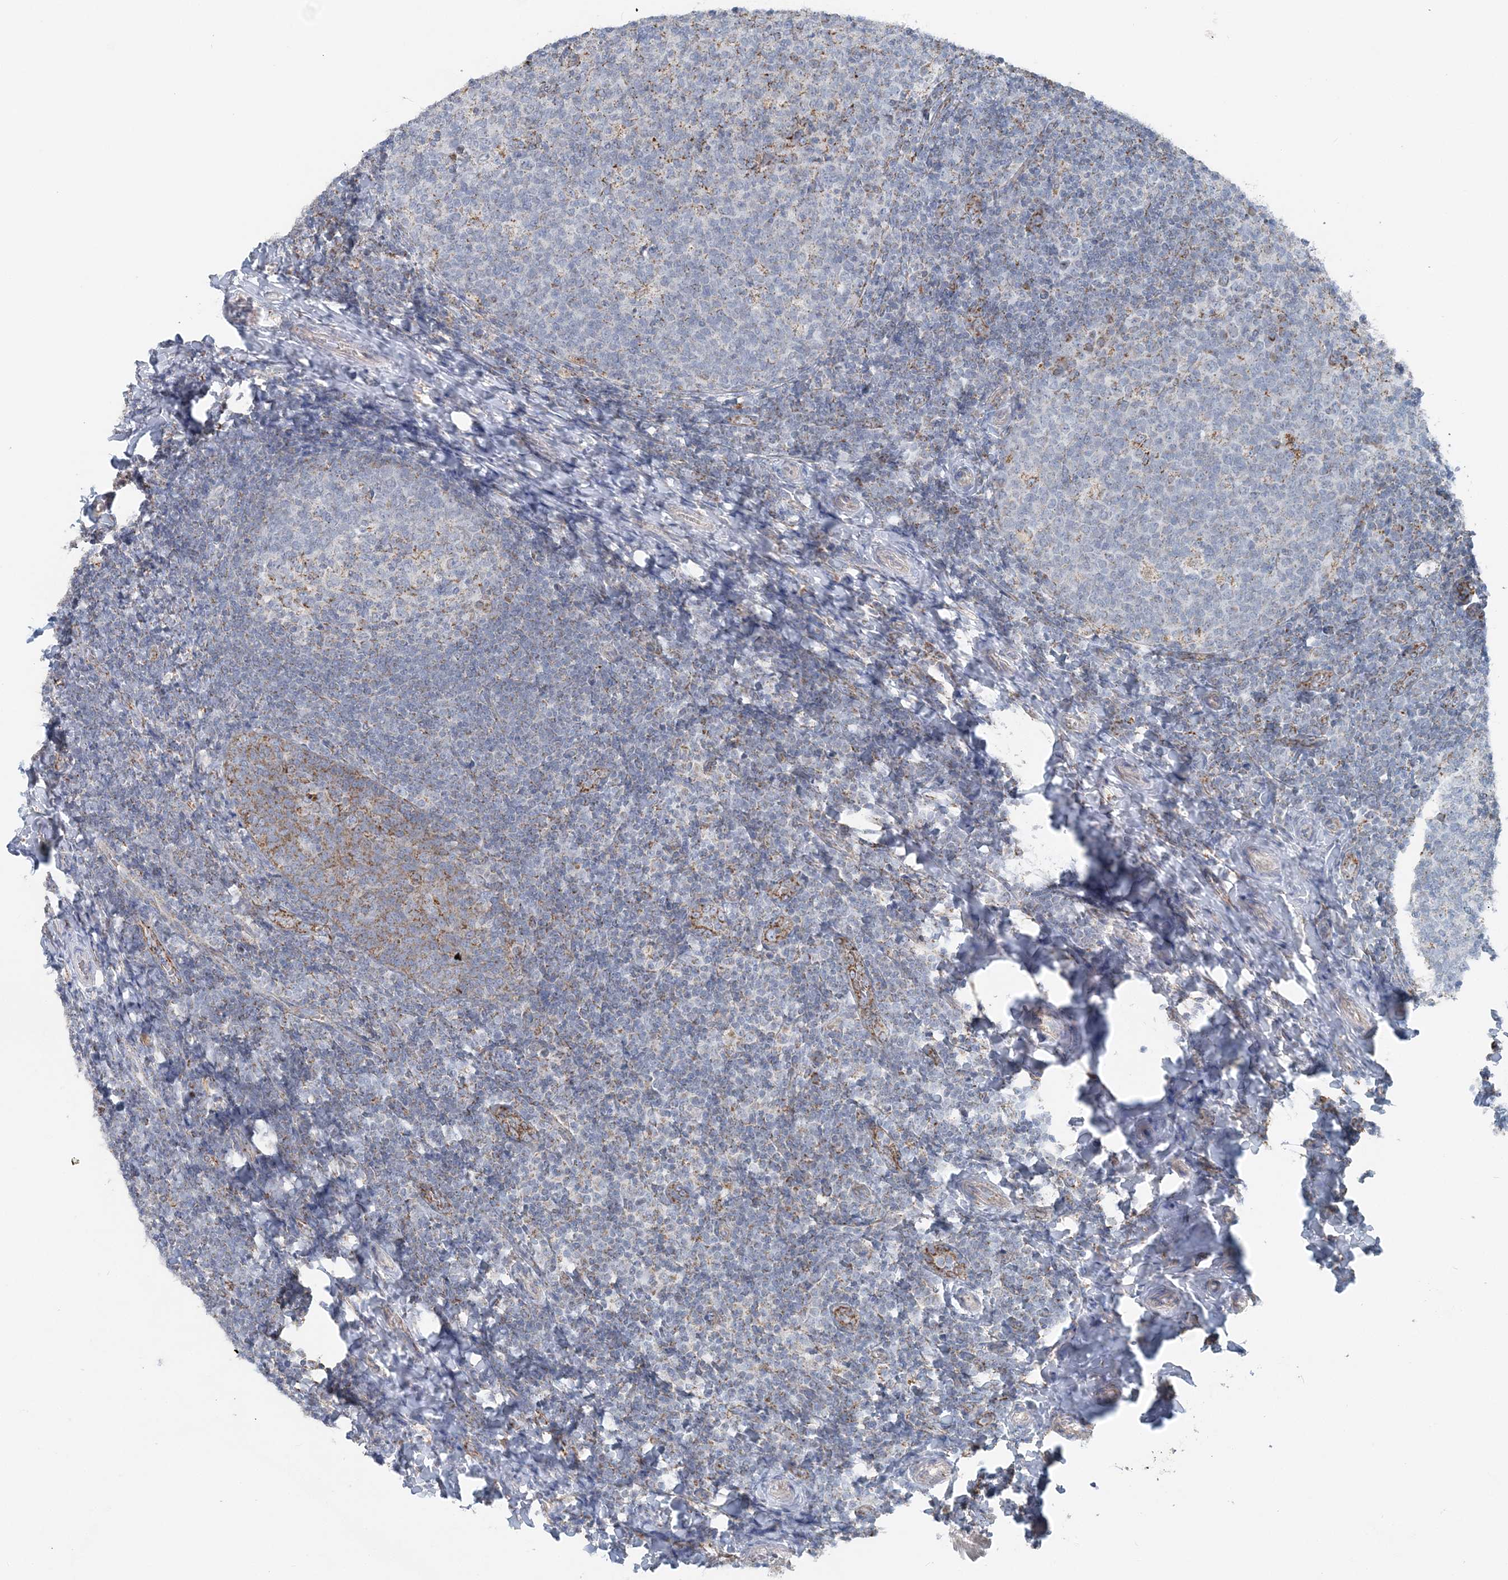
{"staining": {"intensity": "weak", "quantity": "<25%", "location": "cytoplasmic/membranous"}, "tissue": "tonsil", "cell_type": "Germinal center cells", "image_type": "normal", "snomed": [{"axis": "morphology", "description": "Normal tissue, NOS"}, {"axis": "topography", "description": "Tonsil"}], "caption": "Germinal center cells are negative for brown protein staining in unremarkable tonsil. (Stains: DAB immunohistochemistry with hematoxylin counter stain, Microscopy: brightfield microscopy at high magnification).", "gene": "PCCB", "patient": {"sex": "female", "age": 19}}